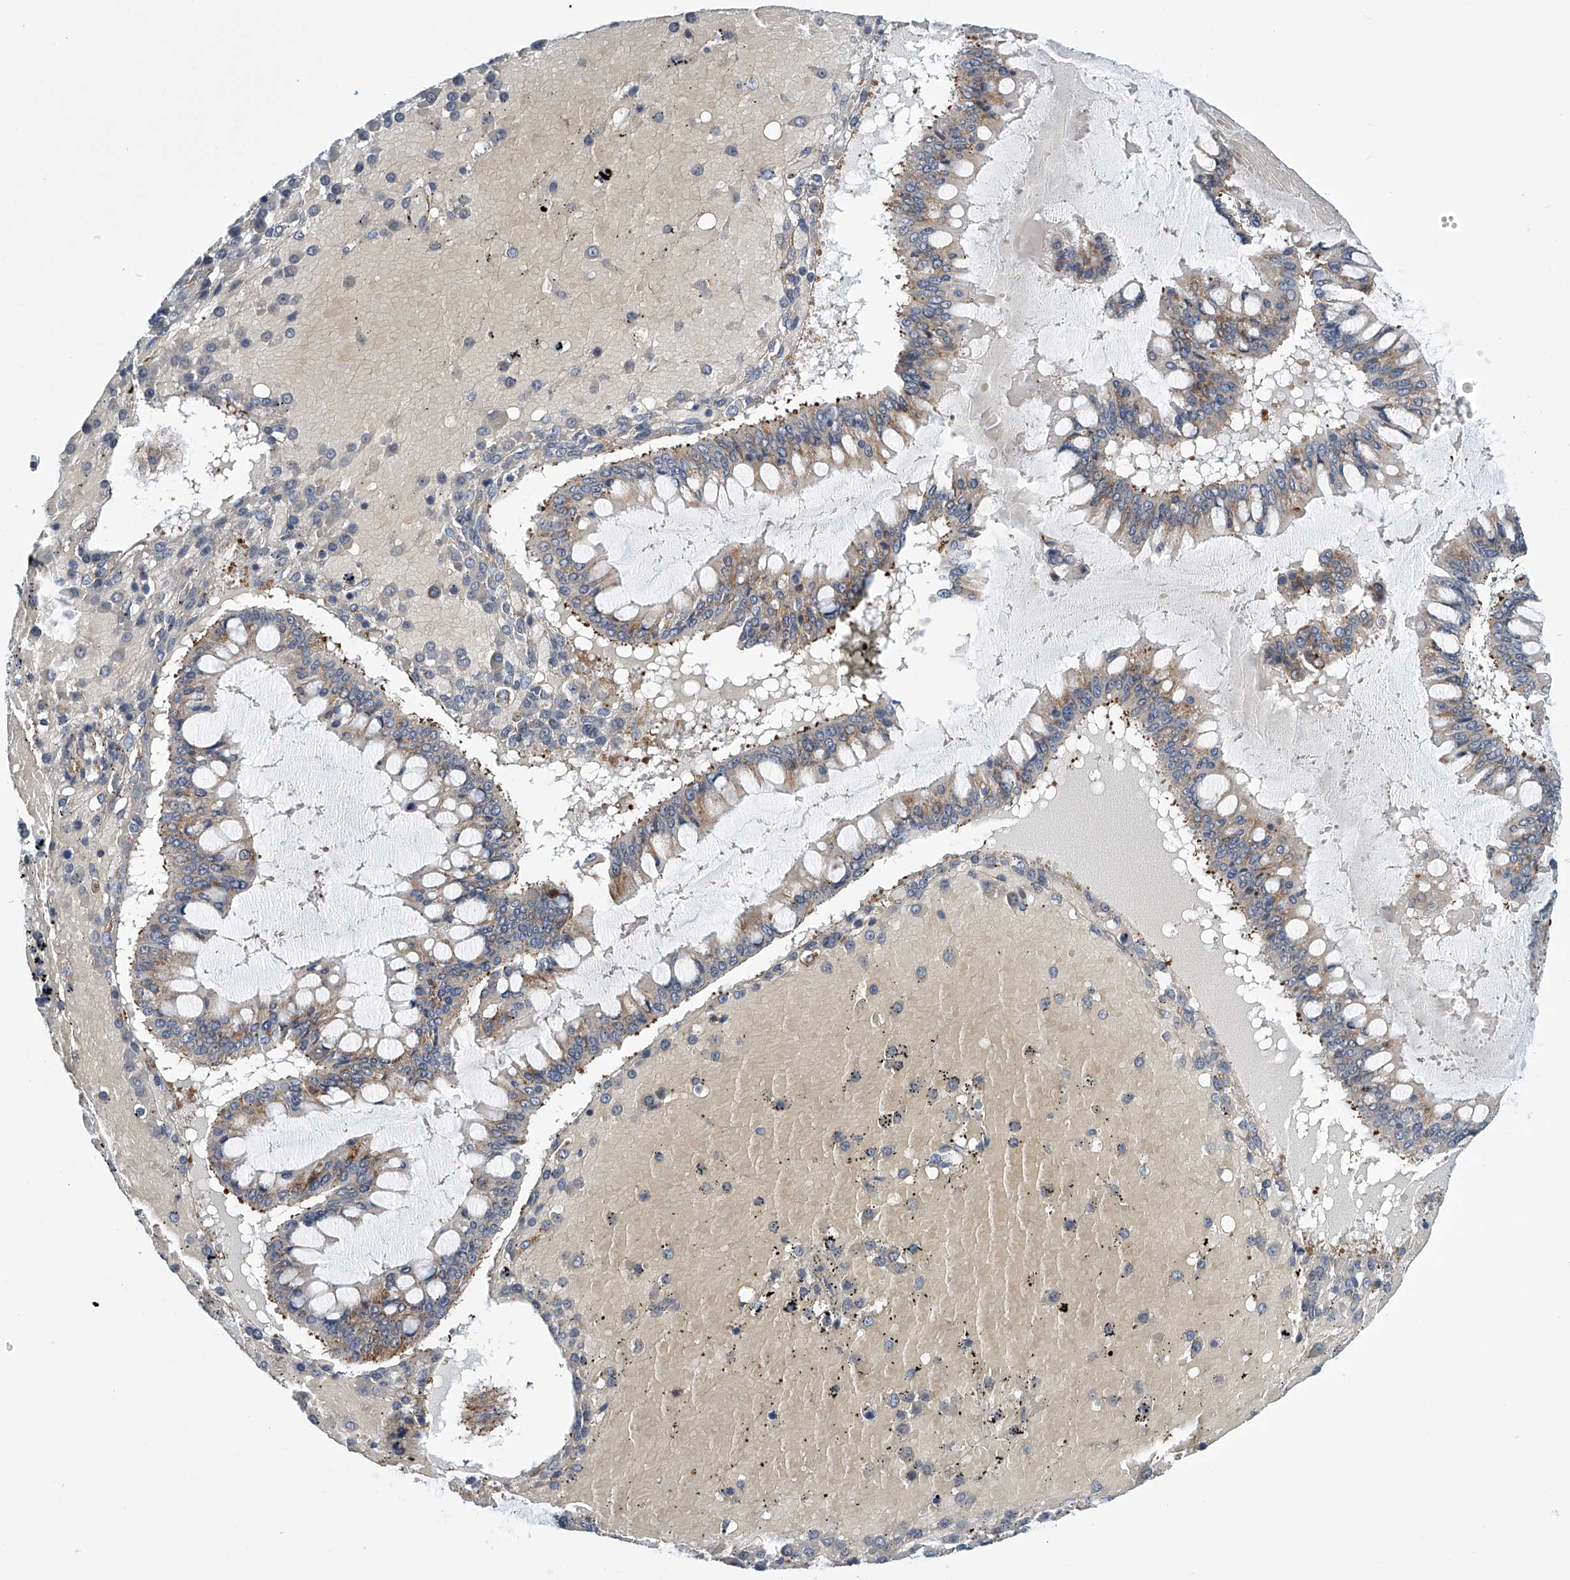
{"staining": {"intensity": "moderate", "quantity": "25%-75%", "location": "cytoplasmic/membranous"}, "tissue": "ovarian cancer", "cell_type": "Tumor cells", "image_type": "cancer", "snomed": [{"axis": "morphology", "description": "Cystadenocarcinoma, mucinous, NOS"}, {"axis": "topography", "description": "Ovary"}], "caption": "Ovarian cancer tissue exhibits moderate cytoplasmic/membranous expression in about 25%-75% of tumor cells (Stains: DAB (3,3'-diaminobenzidine) in brown, nuclei in blue, Microscopy: brightfield microscopy at high magnification).", "gene": "RPL26L1", "patient": {"sex": "female", "age": 73}}